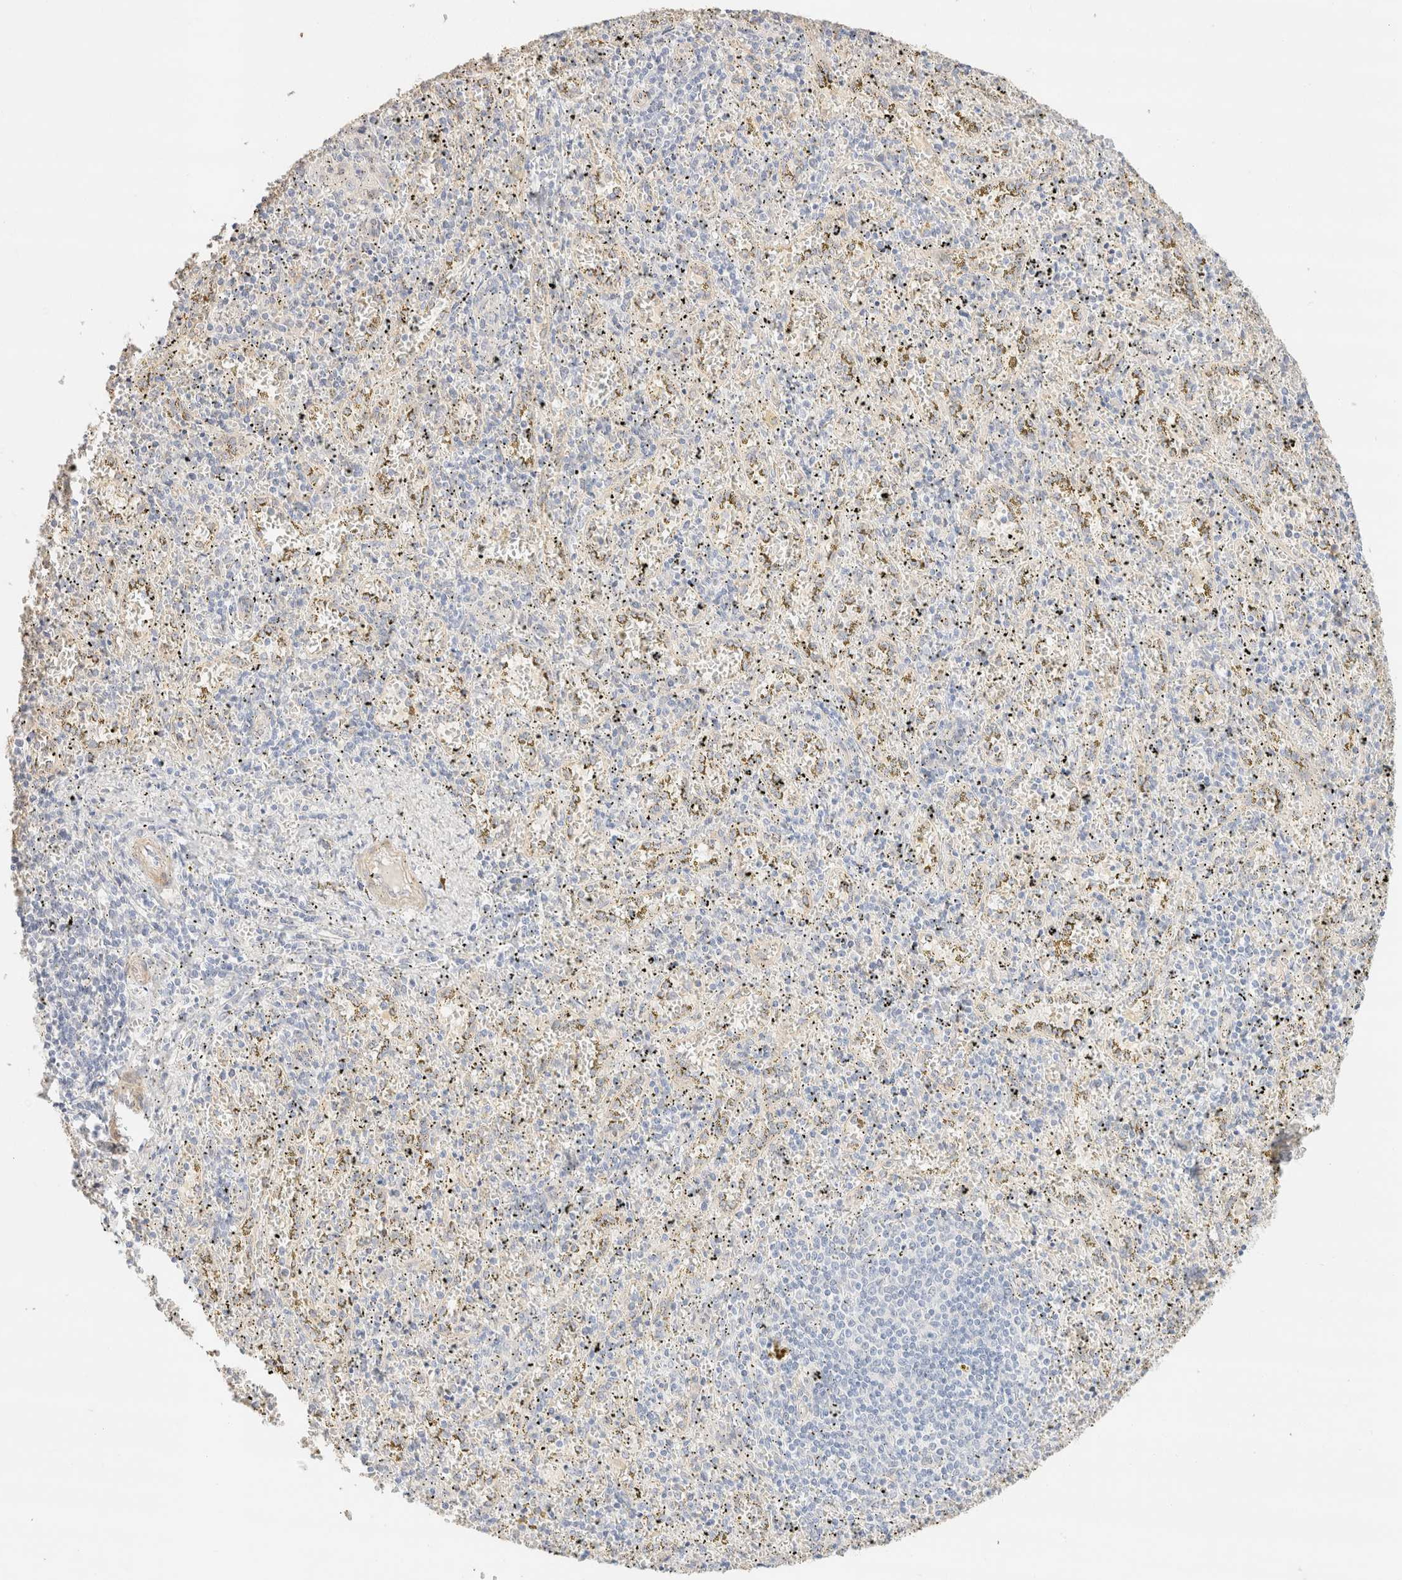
{"staining": {"intensity": "negative", "quantity": "none", "location": "none"}, "tissue": "spleen", "cell_type": "Cells in red pulp", "image_type": "normal", "snomed": [{"axis": "morphology", "description": "Normal tissue, NOS"}, {"axis": "topography", "description": "Spleen"}], "caption": "IHC photomicrograph of benign spleen: human spleen stained with DAB exhibits no significant protein positivity in cells in red pulp.", "gene": "CSNK1E", "patient": {"sex": "male", "age": 11}}